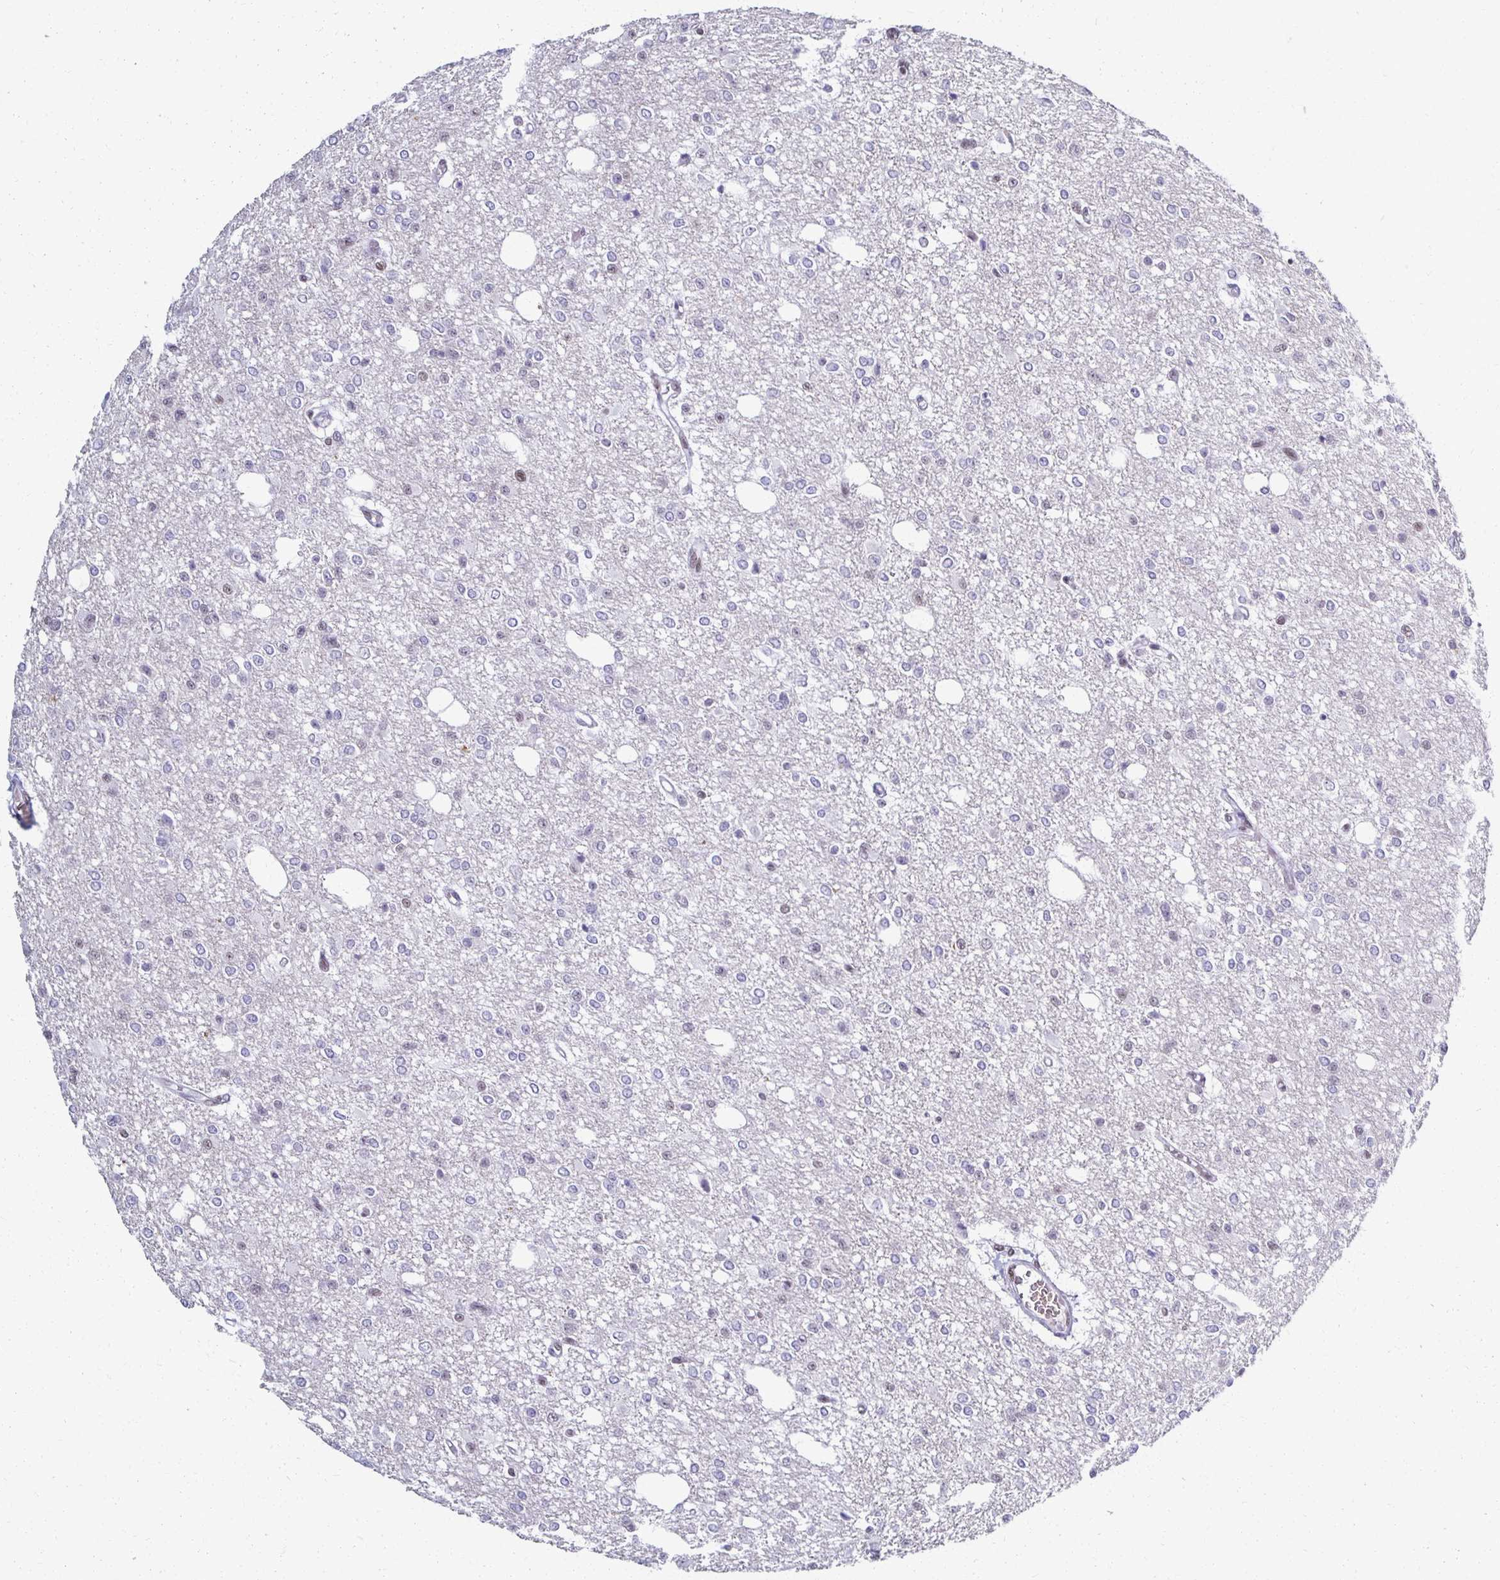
{"staining": {"intensity": "negative", "quantity": "none", "location": "none"}, "tissue": "glioma", "cell_type": "Tumor cells", "image_type": "cancer", "snomed": [{"axis": "morphology", "description": "Glioma, malignant, Low grade"}, {"axis": "topography", "description": "Brain"}], "caption": "High magnification brightfield microscopy of glioma stained with DAB (3,3'-diaminobenzidine) (brown) and counterstained with hematoxylin (blue): tumor cells show no significant expression. (Immunohistochemistry (ihc), brightfield microscopy, high magnification).", "gene": "IRF7", "patient": {"sex": "male", "age": 26}}